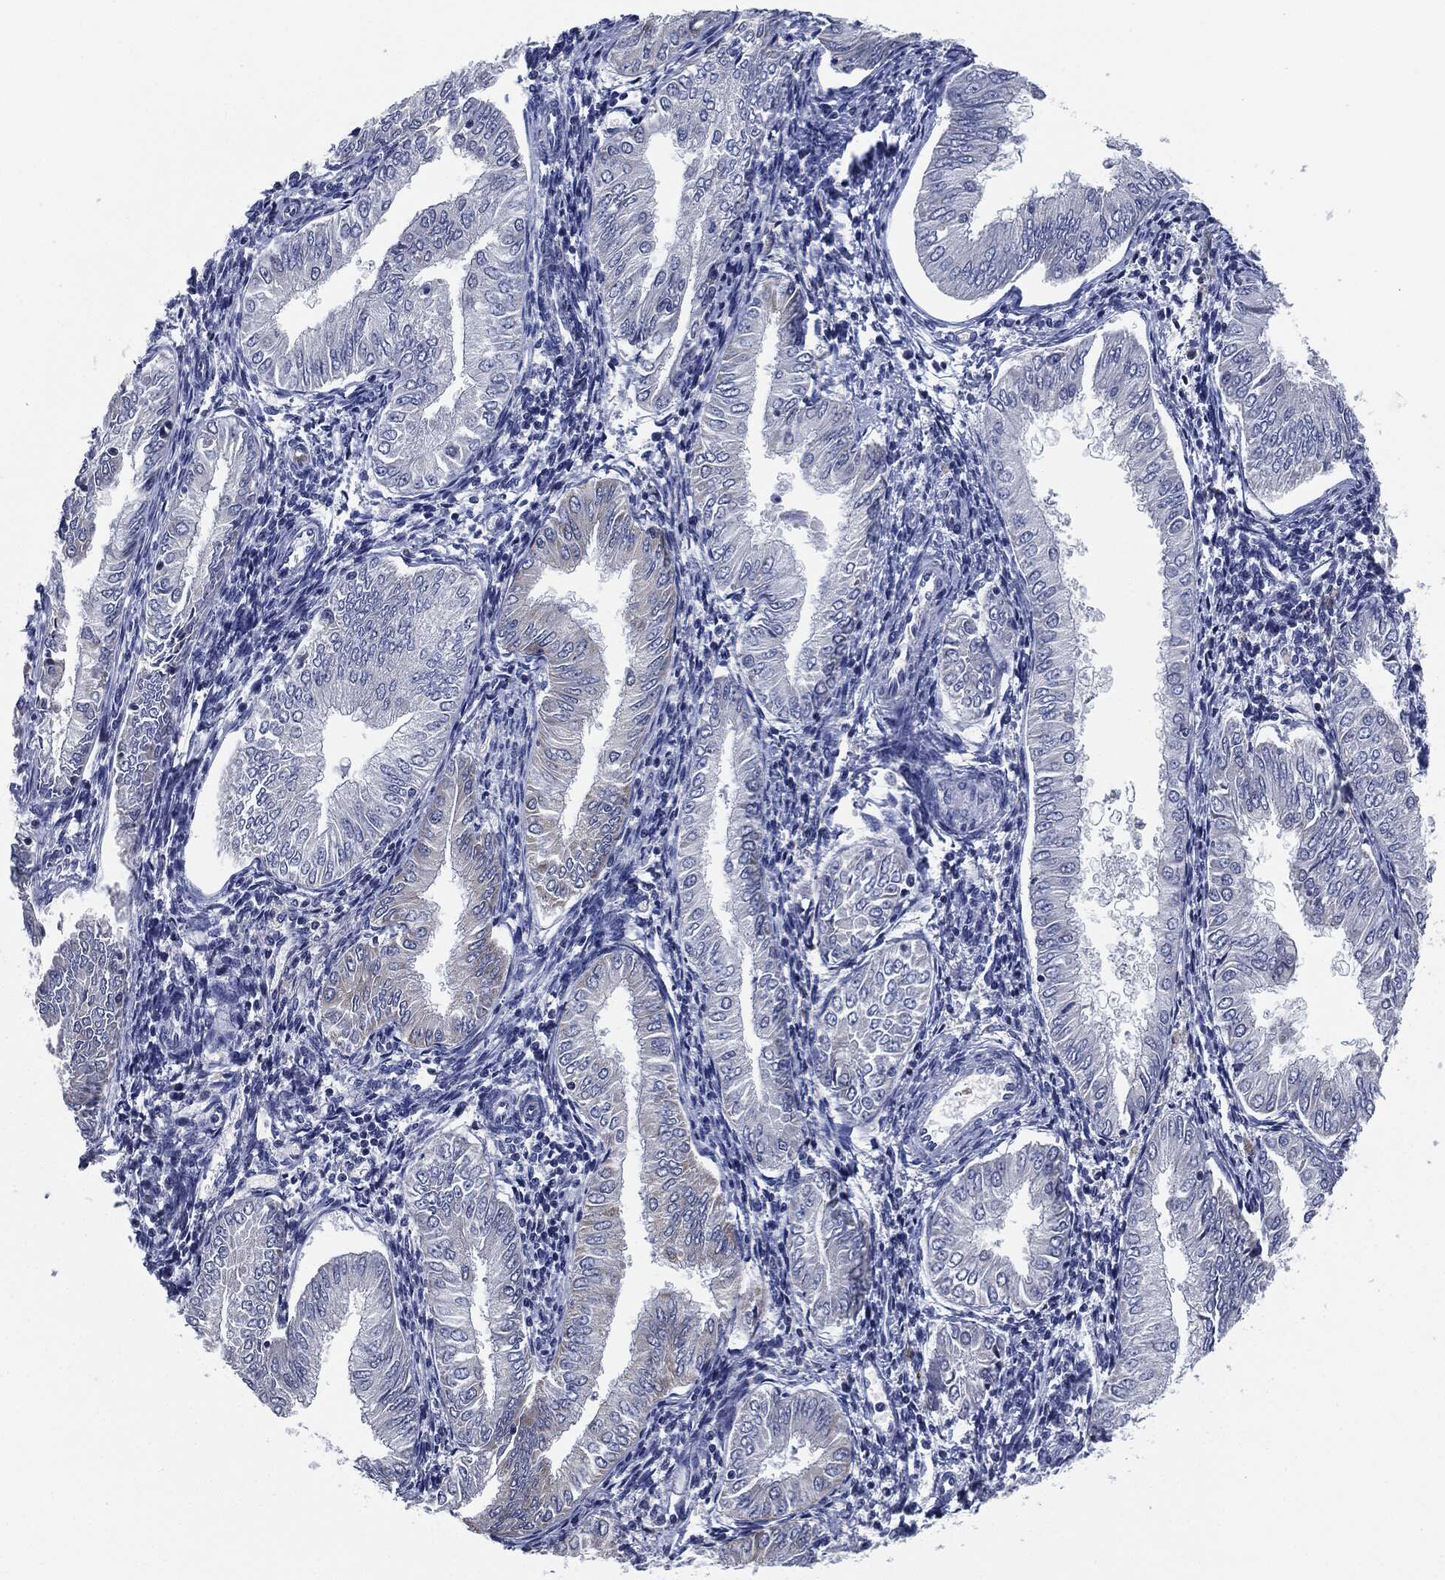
{"staining": {"intensity": "negative", "quantity": "none", "location": "none"}, "tissue": "endometrial cancer", "cell_type": "Tumor cells", "image_type": "cancer", "snomed": [{"axis": "morphology", "description": "Adenocarcinoma, NOS"}, {"axis": "topography", "description": "Endometrium"}], "caption": "Human endometrial adenocarcinoma stained for a protein using immunohistochemistry displays no staining in tumor cells.", "gene": "SIGLEC9", "patient": {"sex": "female", "age": 53}}